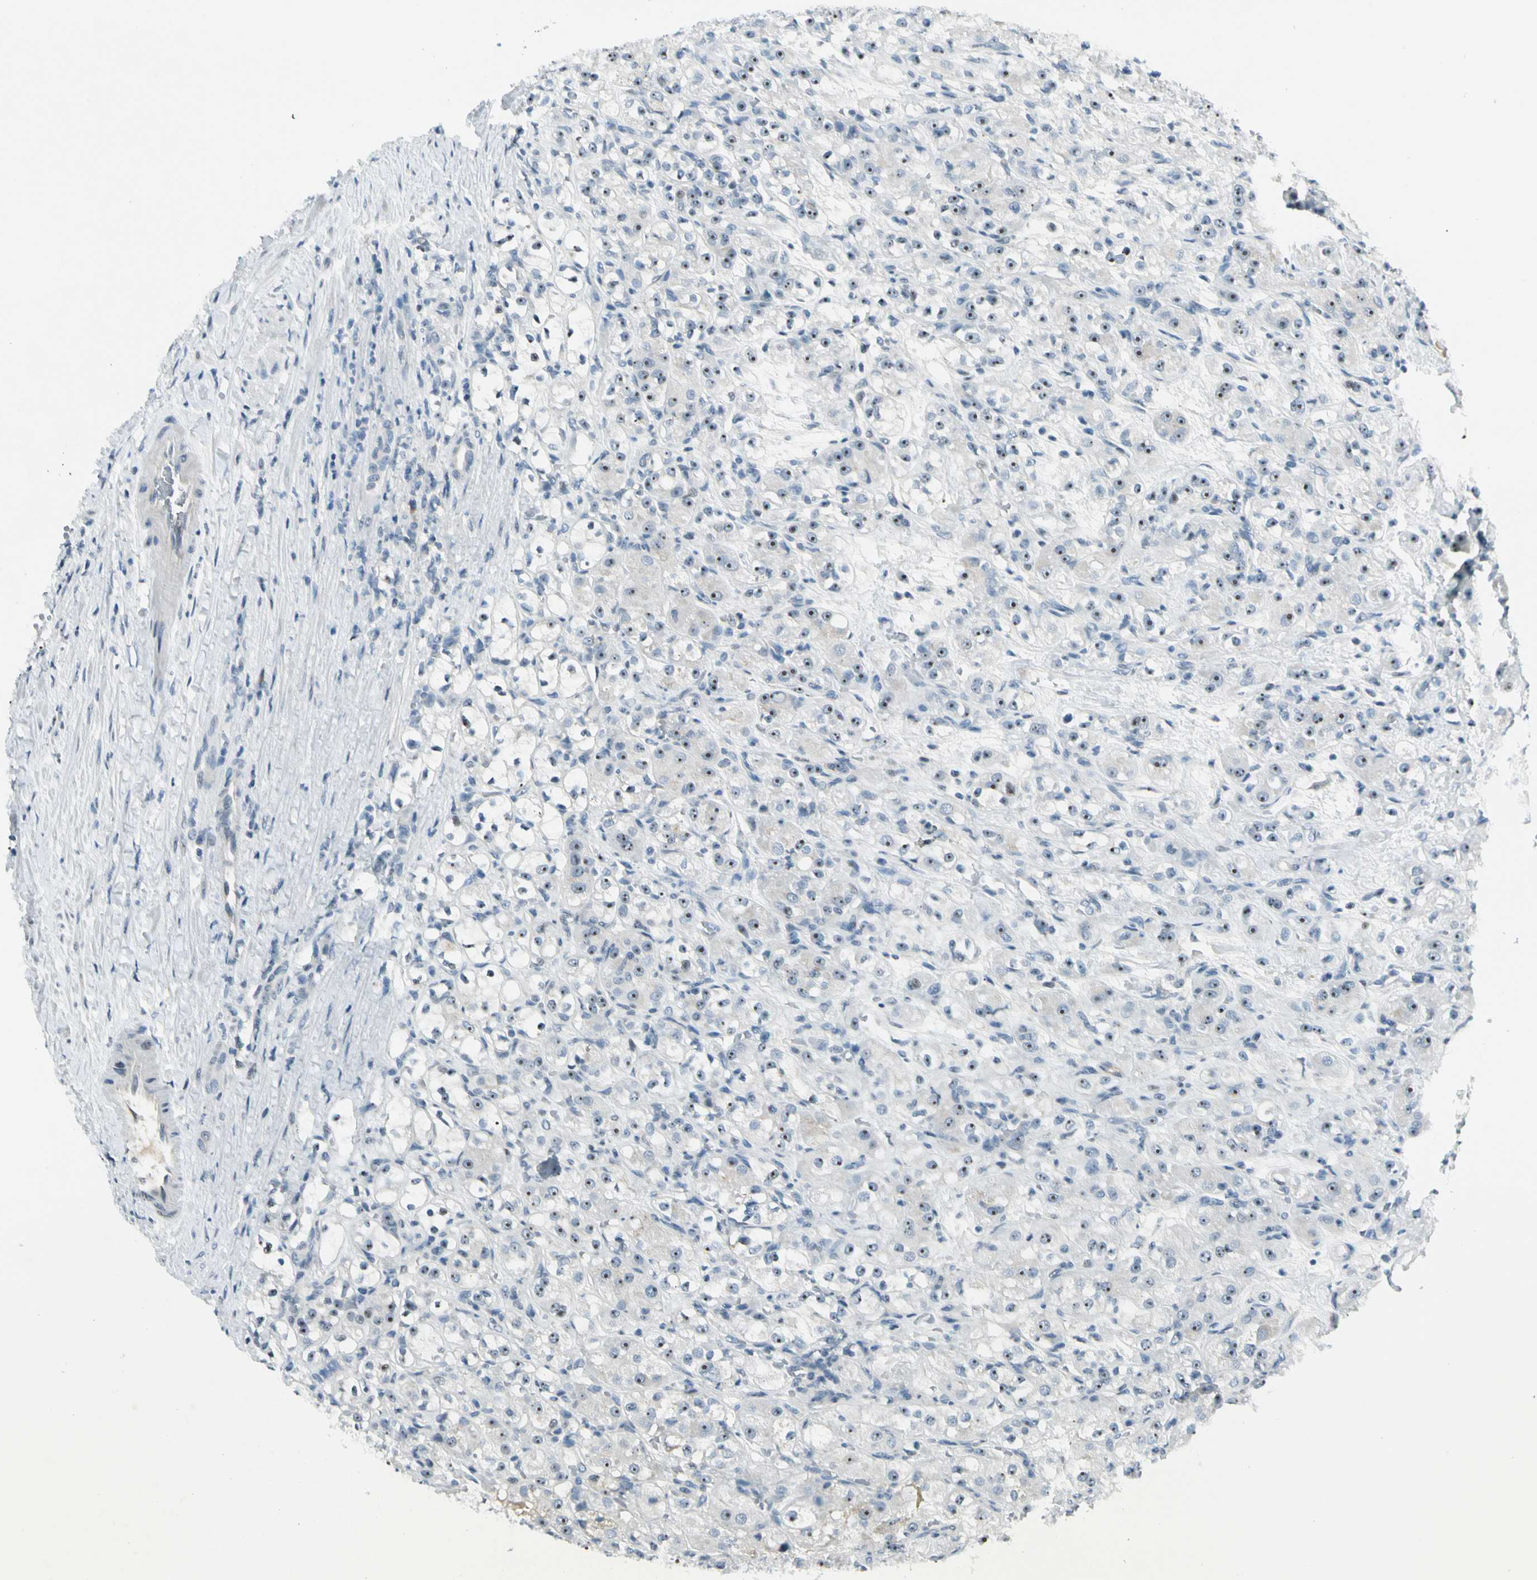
{"staining": {"intensity": "moderate", "quantity": "25%-75%", "location": "nuclear"}, "tissue": "renal cancer", "cell_type": "Tumor cells", "image_type": "cancer", "snomed": [{"axis": "morphology", "description": "Normal tissue, NOS"}, {"axis": "morphology", "description": "Adenocarcinoma, NOS"}, {"axis": "topography", "description": "Kidney"}], "caption": "Immunohistochemistry micrograph of neoplastic tissue: renal adenocarcinoma stained using IHC reveals medium levels of moderate protein expression localized specifically in the nuclear of tumor cells, appearing as a nuclear brown color.", "gene": "ZSCAN1", "patient": {"sex": "male", "age": 61}}